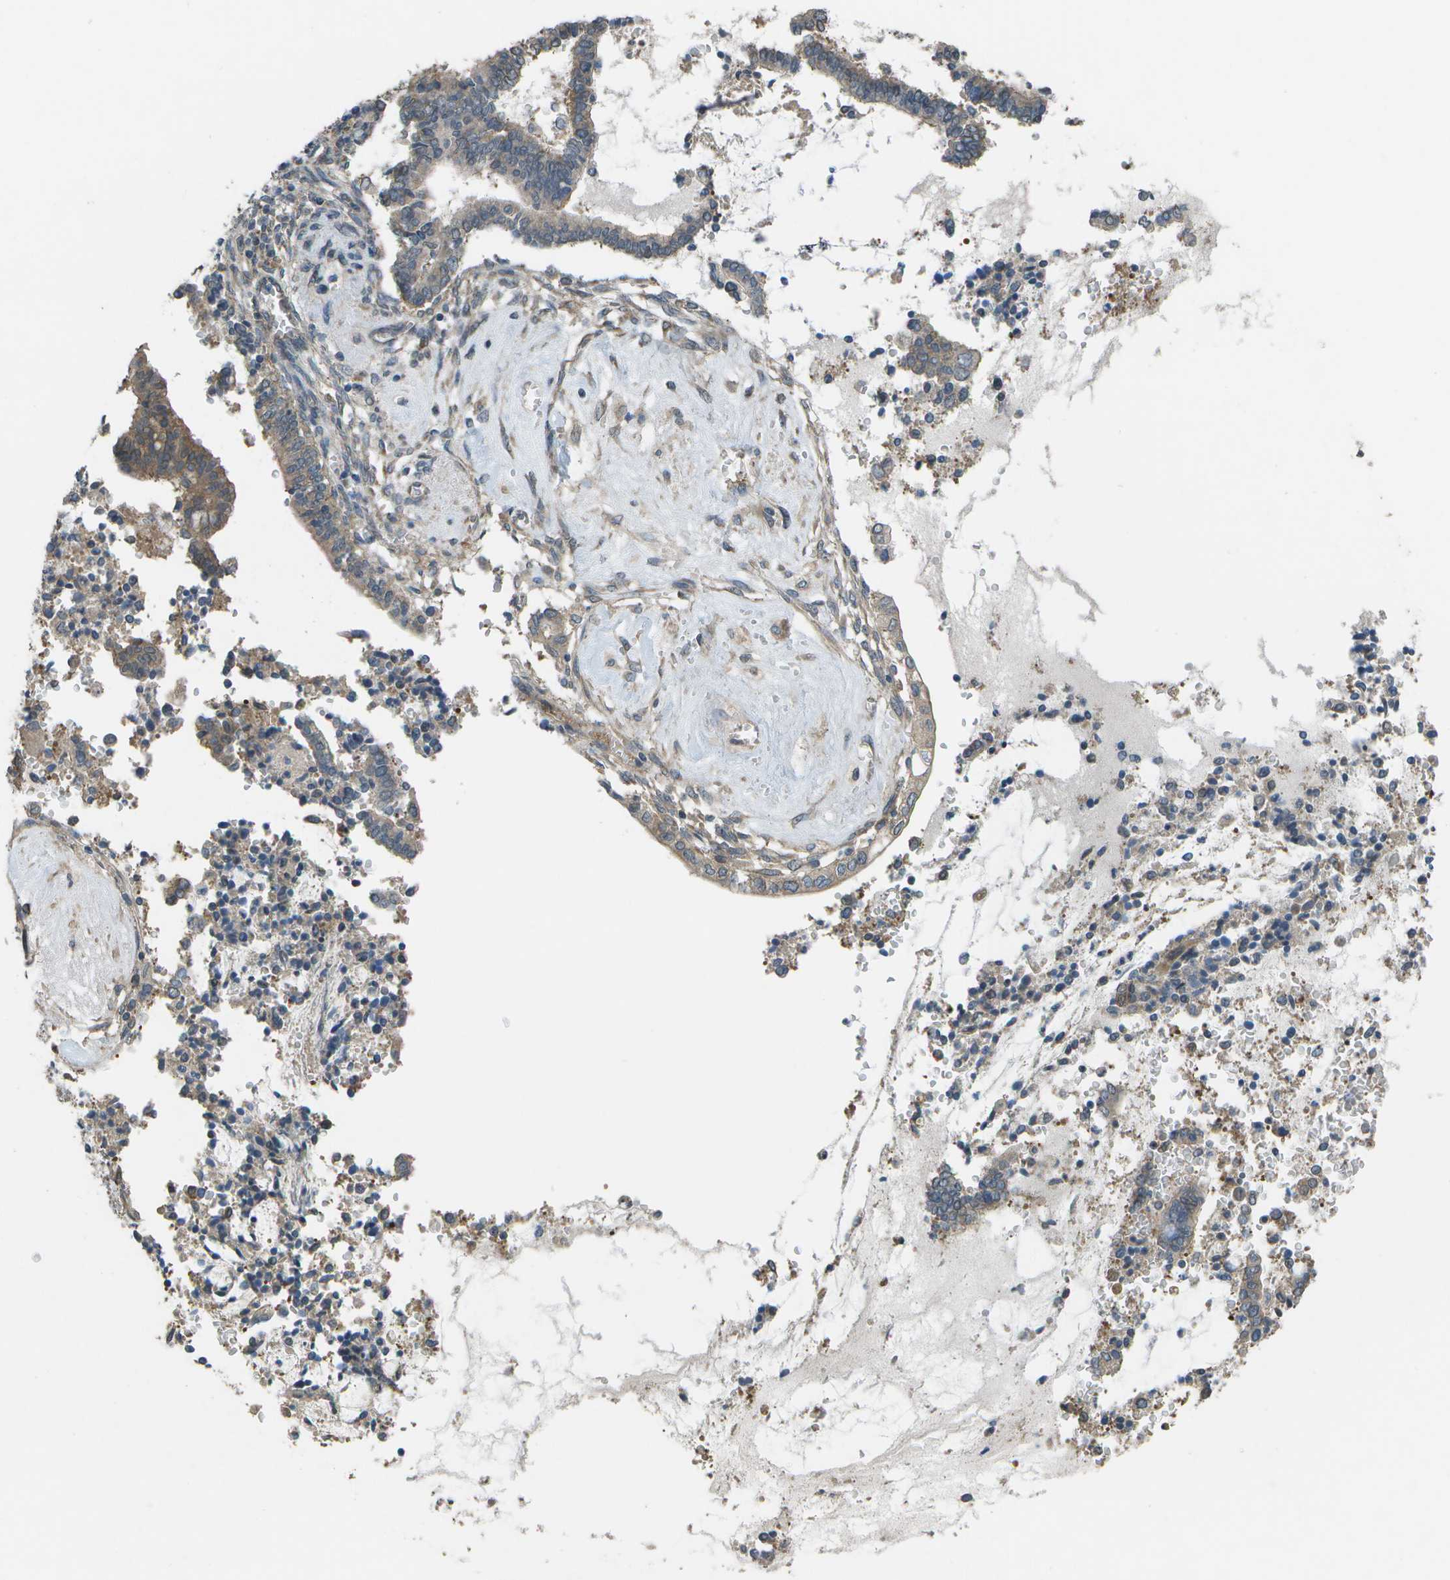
{"staining": {"intensity": "moderate", "quantity": "<25%", "location": "cytoplasmic/membranous"}, "tissue": "cervical cancer", "cell_type": "Tumor cells", "image_type": "cancer", "snomed": [{"axis": "morphology", "description": "Adenocarcinoma, NOS"}, {"axis": "topography", "description": "Cervix"}], "caption": "Immunohistochemistry histopathology image of neoplastic tissue: cervical cancer stained using immunohistochemistry shows low levels of moderate protein expression localized specifically in the cytoplasmic/membranous of tumor cells, appearing as a cytoplasmic/membranous brown color.", "gene": "CLNS1A", "patient": {"sex": "female", "age": 44}}